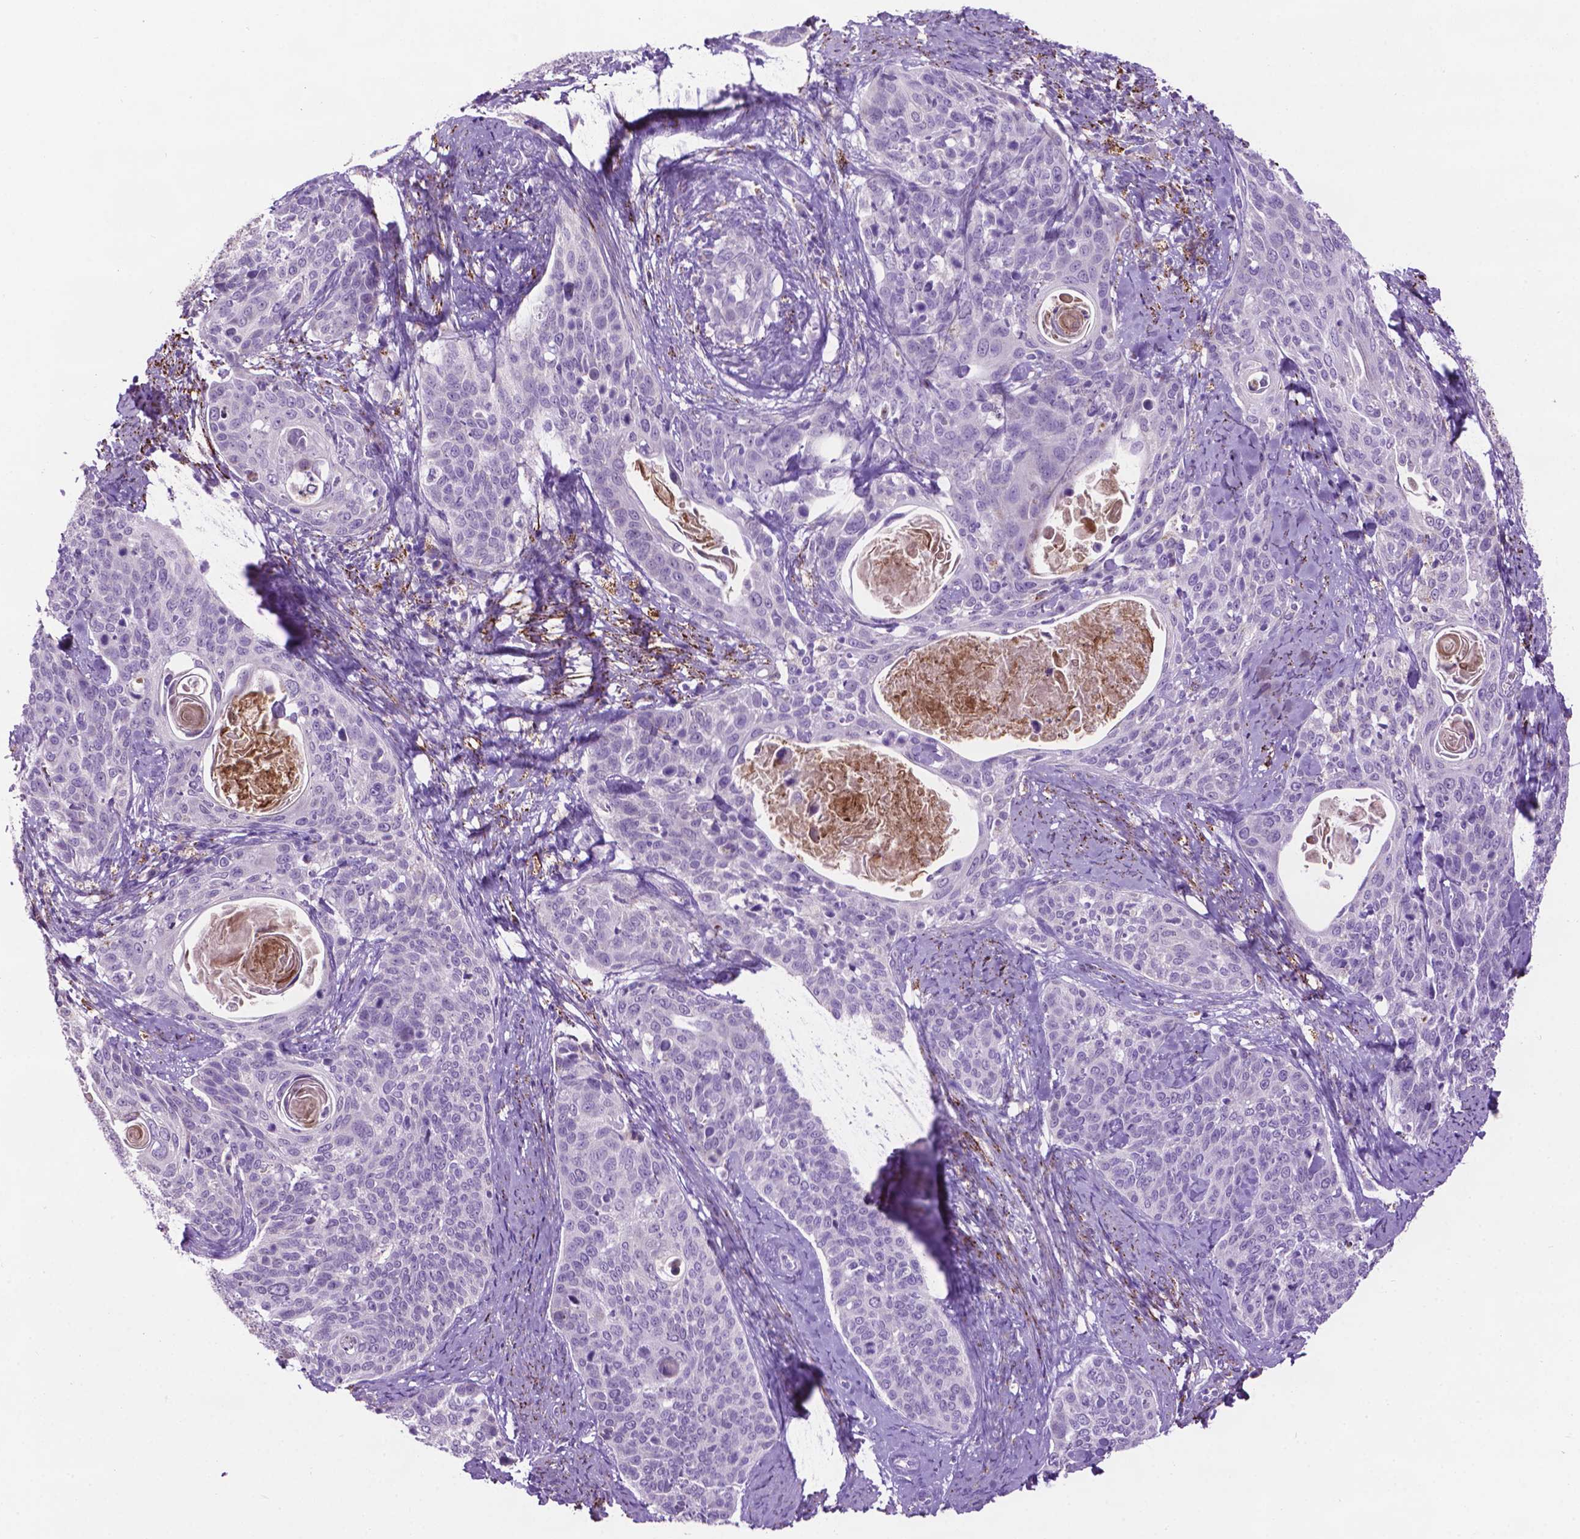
{"staining": {"intensity": "negative", "quantity": "none", "location": "none"}, "tissue": "cervical cancer", "cell_type": "Tumor cells", "image_type": "cancer", "snomed": [{"axis": "morphology", "description": "Squamous cell carcinoma, NOS"}, {"axis": "topography", "description": "Cervix"}], "caption": "Micrograph shows no protein staining in tumor cells of squamous cell carcinoma (cervical) tissue.", "gene": "TMEM132E", "patient": {"sex": "female", "age": 69}}